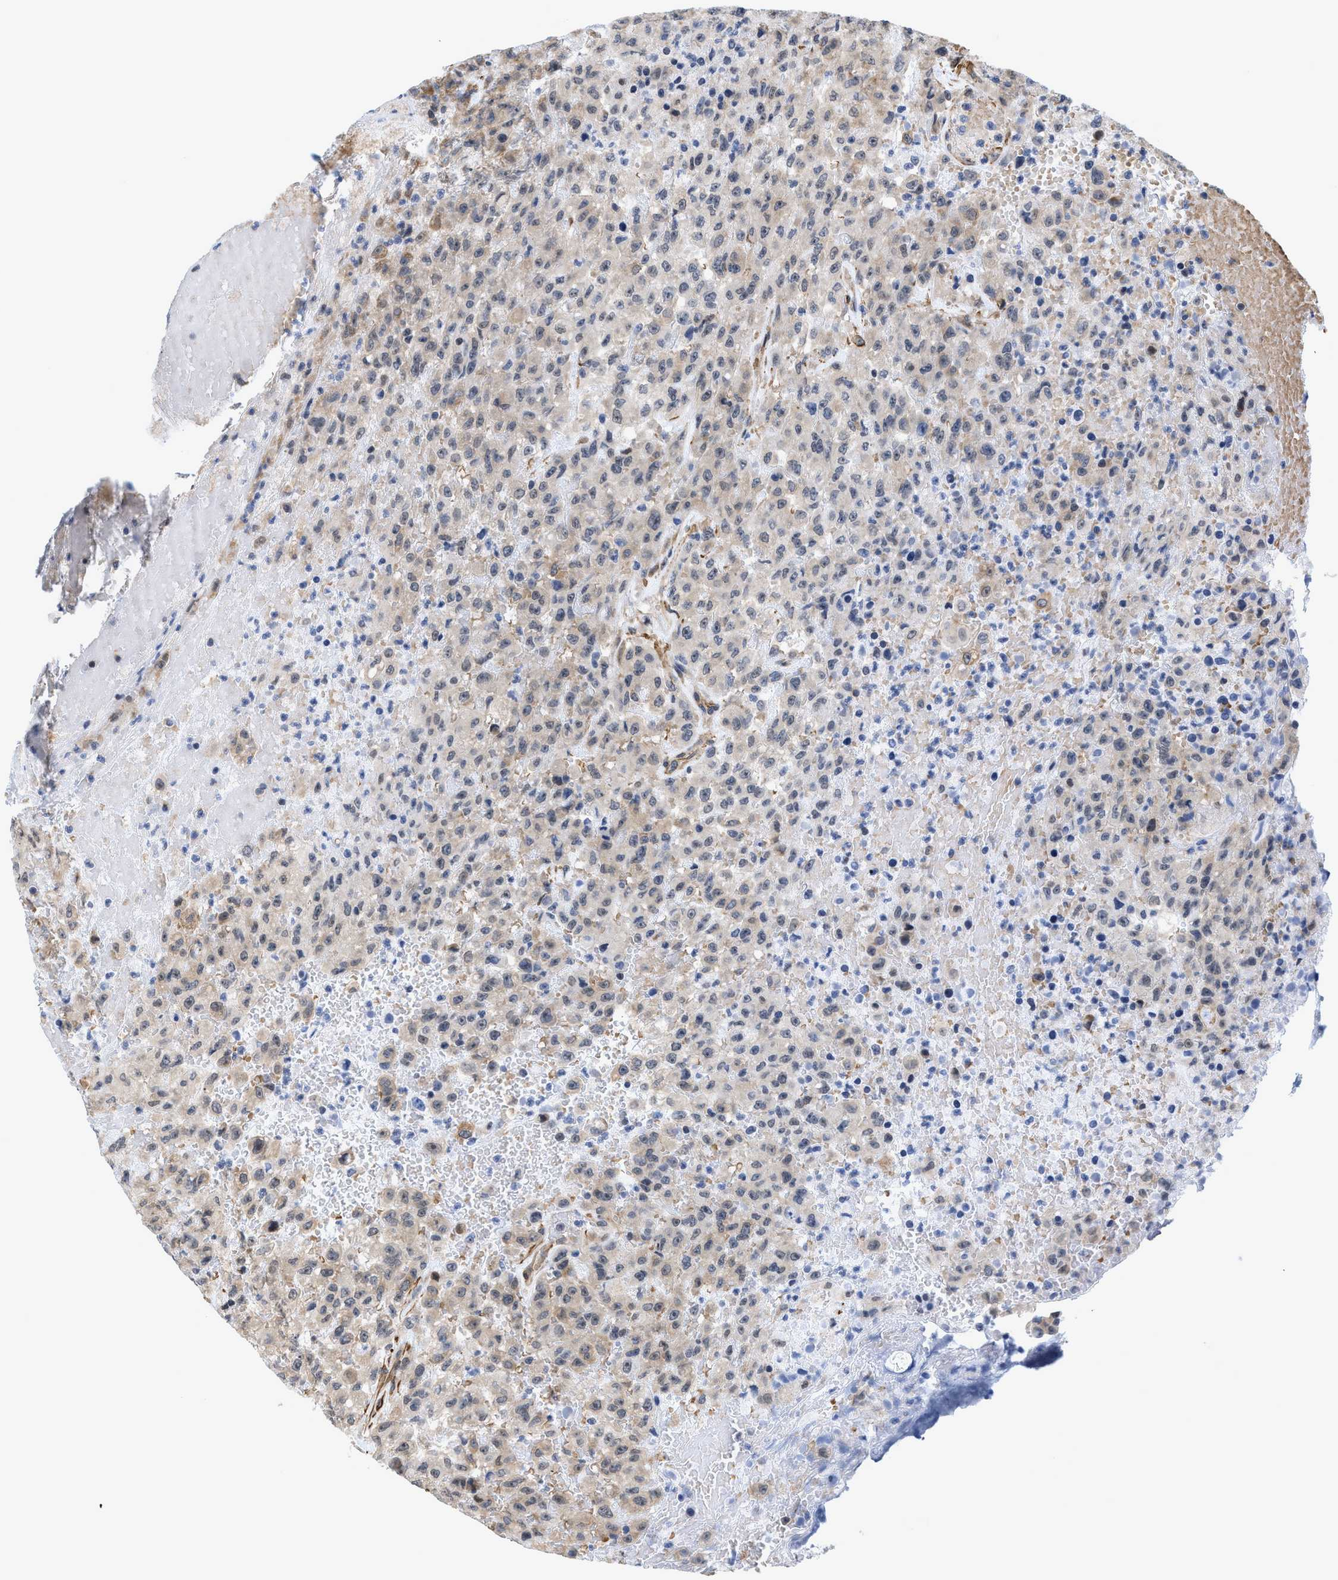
{"staining": {"intensity": "weak", "quantity": "25%-75%", "location": "cytoplasmic/membranous"}, "tissue": "urothelial cancer", "cell_type": "Tumor cells", "image_type": "cancer", "snomed": [{"axis": "morphology", "description": "Urothelial carcinoma, High grade"}, {"axis": "topography", "description": "Urinary bladder"}], "caption": "Immunohistochemical staining of human high-grade urothelial carcinoma displays low levels of weak cytoplasmic/membranous protein staining in approximately 25%-75% of tumor cells.", "gene": "GPRASP2", "patient": {"sex": "male", "age": 46}}